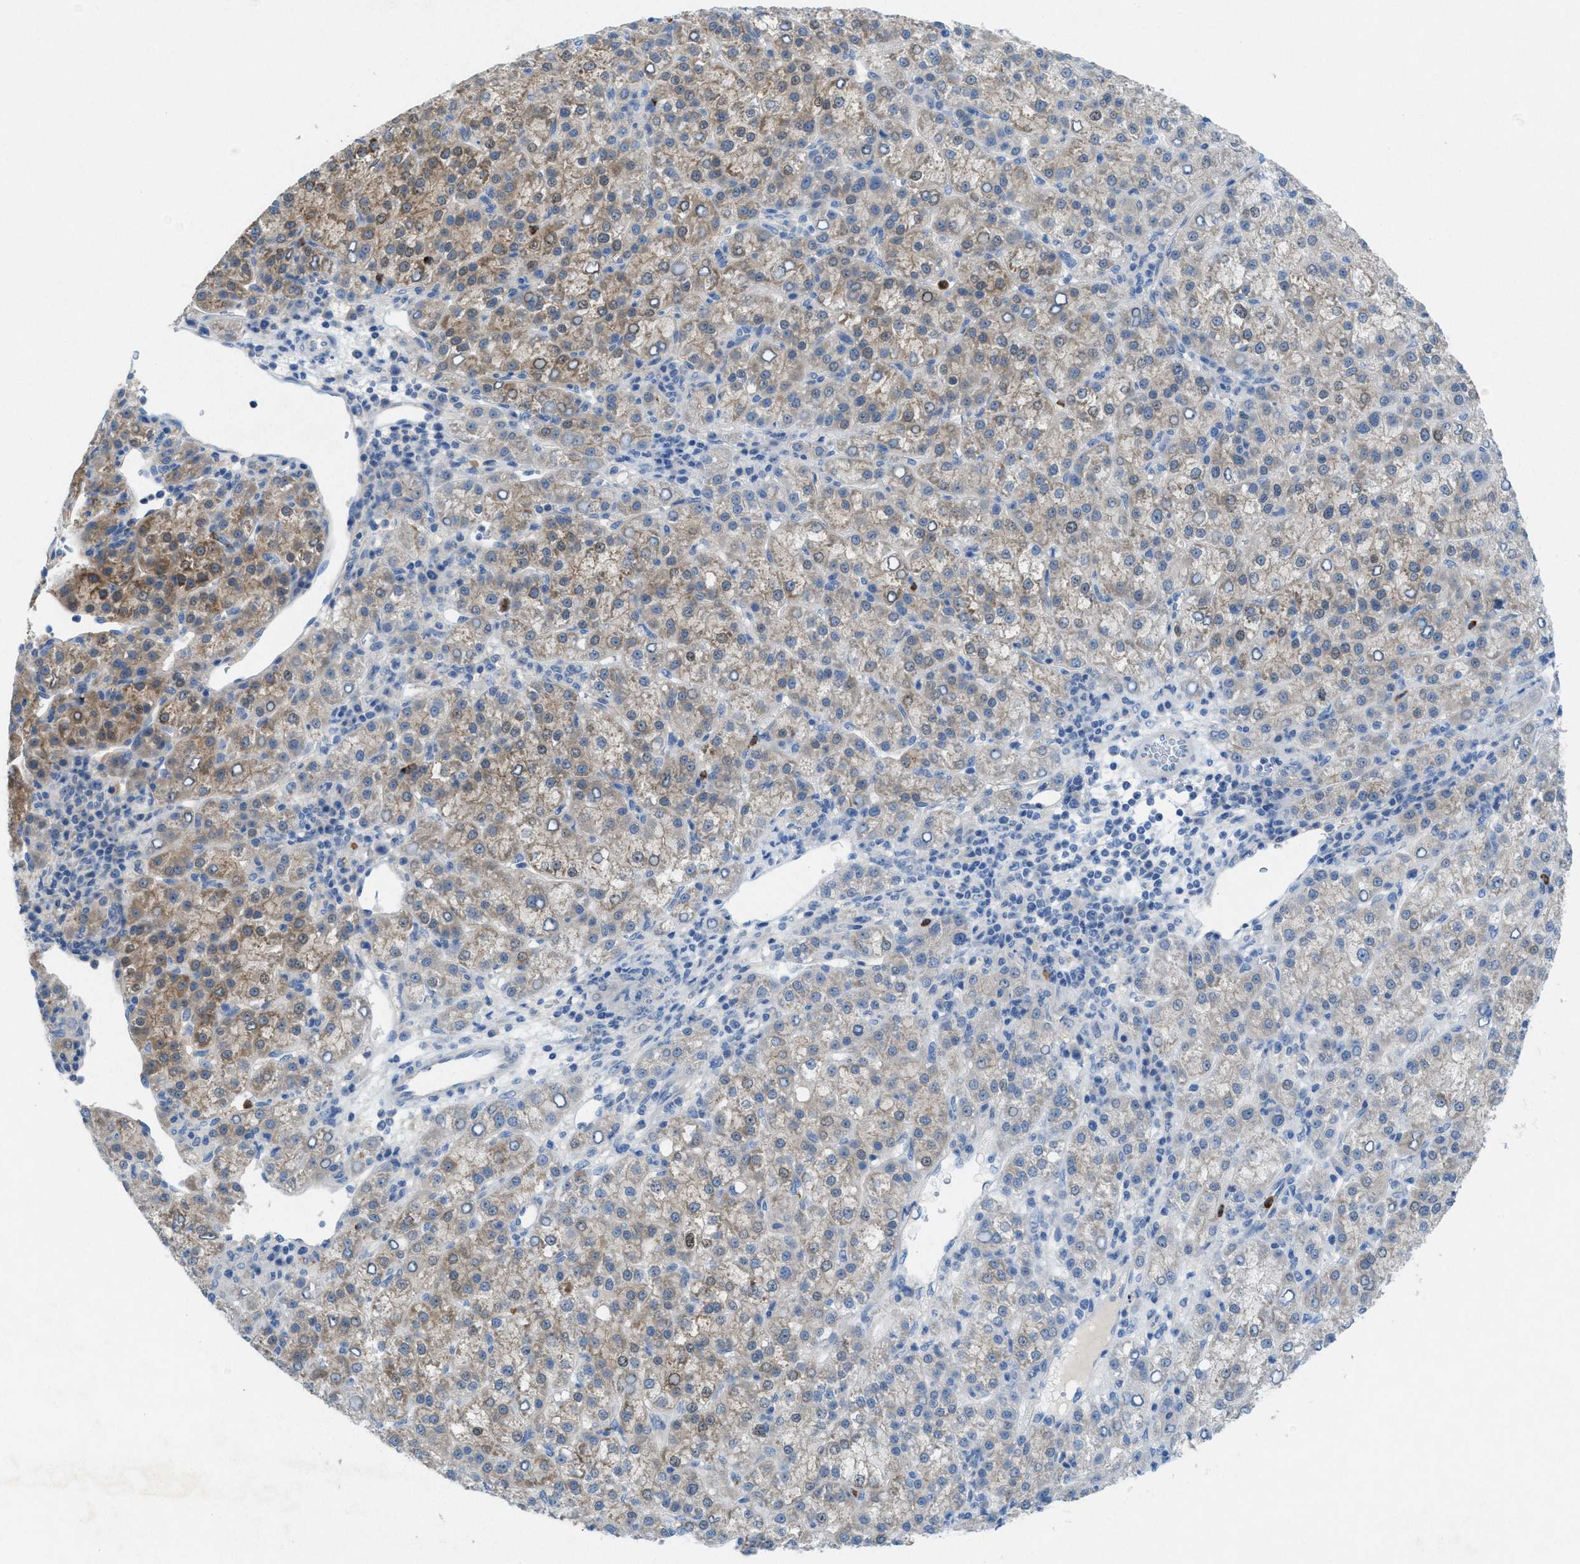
{"staining": {"intensity": "weak", "quantity": ">75%", "location": "cytoplasmic/membranous"}, "tissue": "liver cancer", "cell_type": "Tumor cells", "image_type": "cancer", "snomed": [{"axis": "morphology", "description": "Carcinoma, Hepatocellular, NOS"}, {"axis": "topography", "description": "Liver"}], "caption": "The photomicrograph reveals a brown stain indicating the presence of a protein in the cytoplasmic/membranous of tumor cells in liver cancer.", "gene": "CMTM1", "patient": {"sex": "female", "age": 58}}